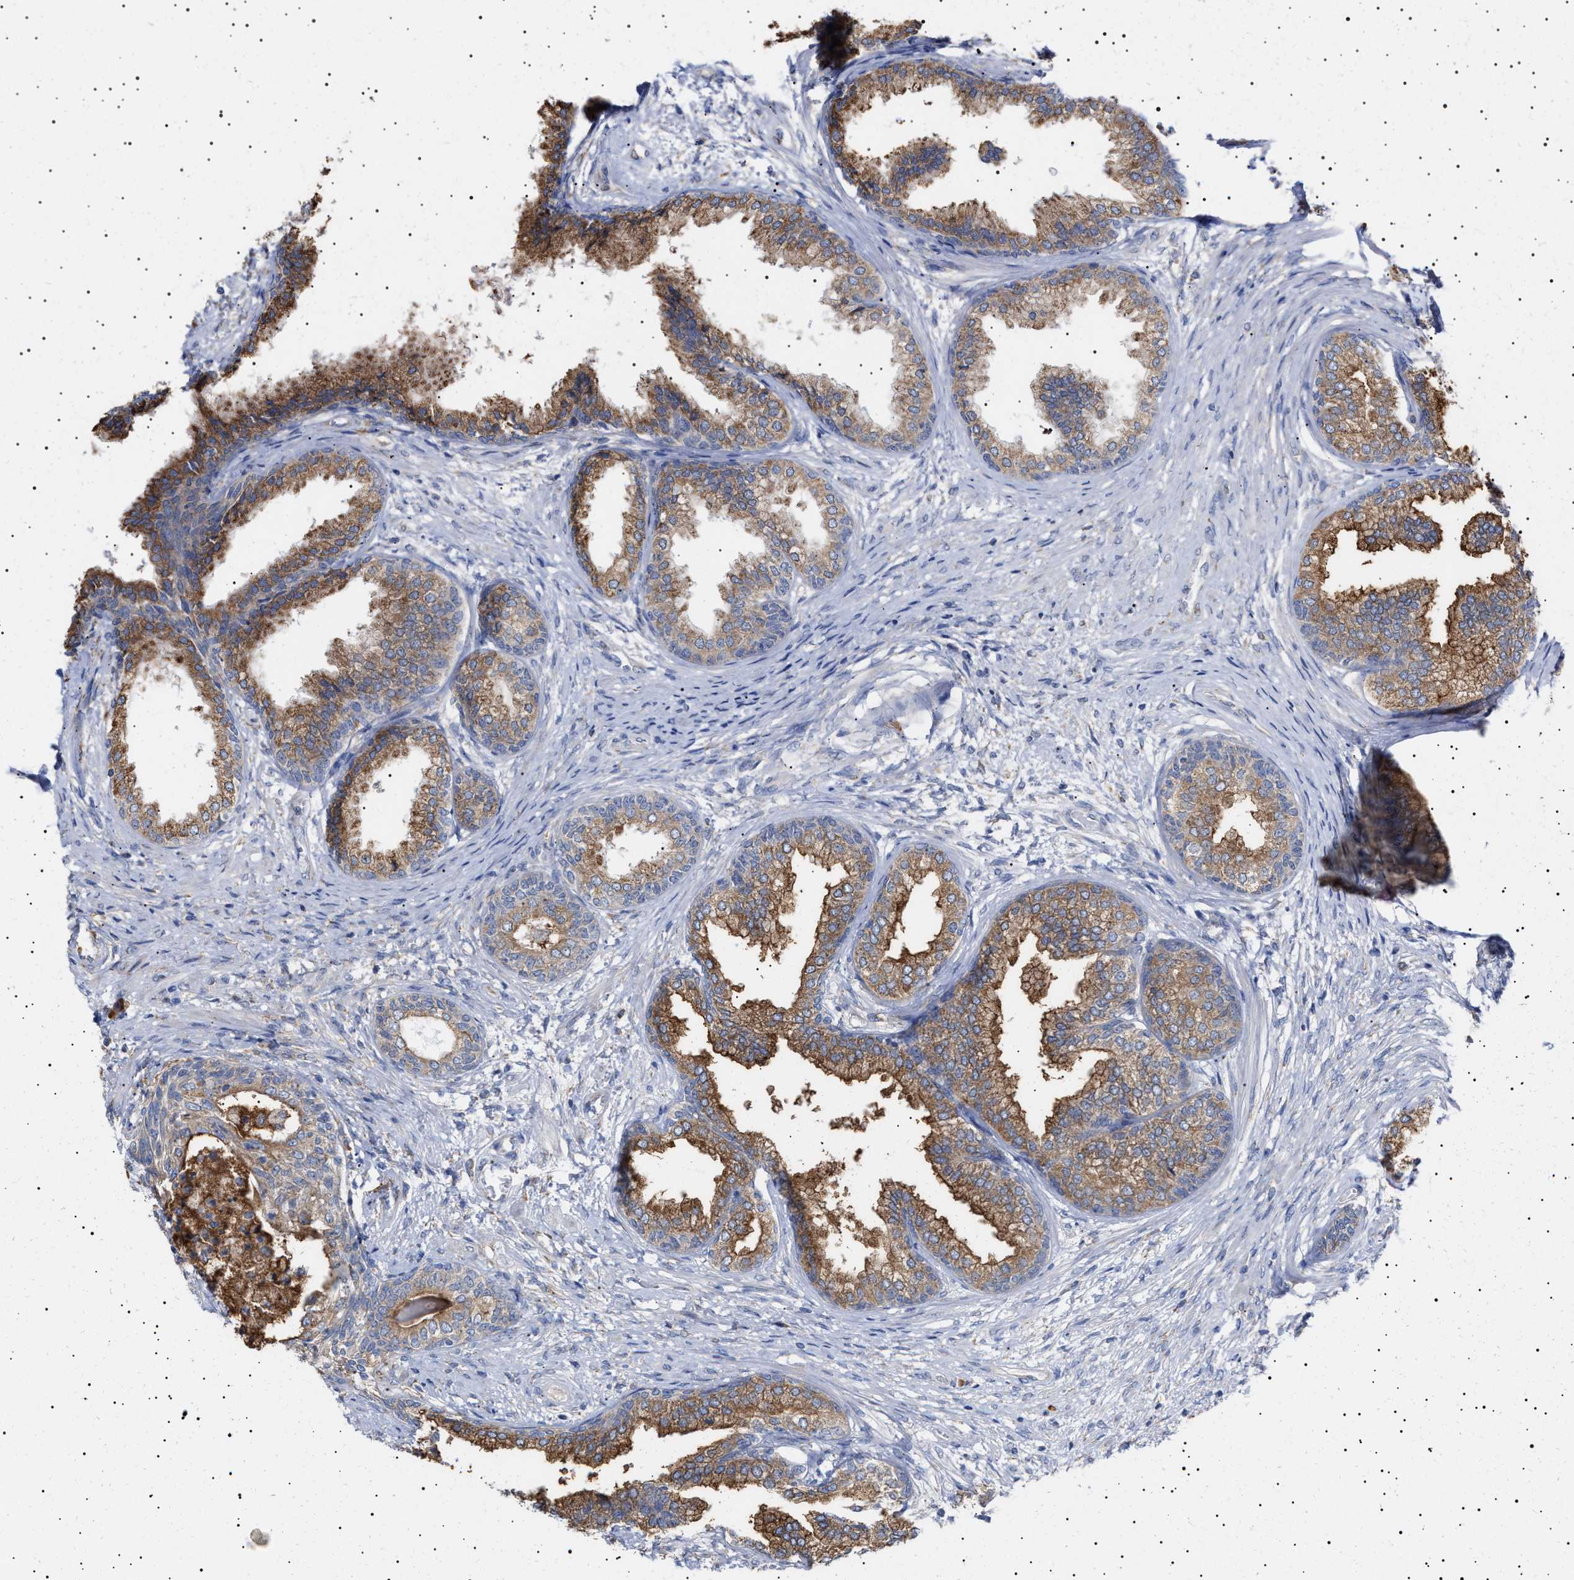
{"staining": {"intensity": "moderate", "quantity": ">75%", "location": "cytoplasmic/membranous"}, "tissue": "prostate", "cell_type": "Glandular cells", "image_type": "normal", "snomed": [{"axis": "morphology", "description": "Normal tissue, NOS"}, {"axis": "topography", "description": "Prostate"}], "caption": "This photomicrograph shows benign prostate stained with IHC to label a protein in brown. The cytoplasmic/membranous of glandular cells show moderate positivity for the protein. Nuclei are counter-stained blue.", "gene": "ERCC6L2", "patient": {"sex": "male", "age": 76}}